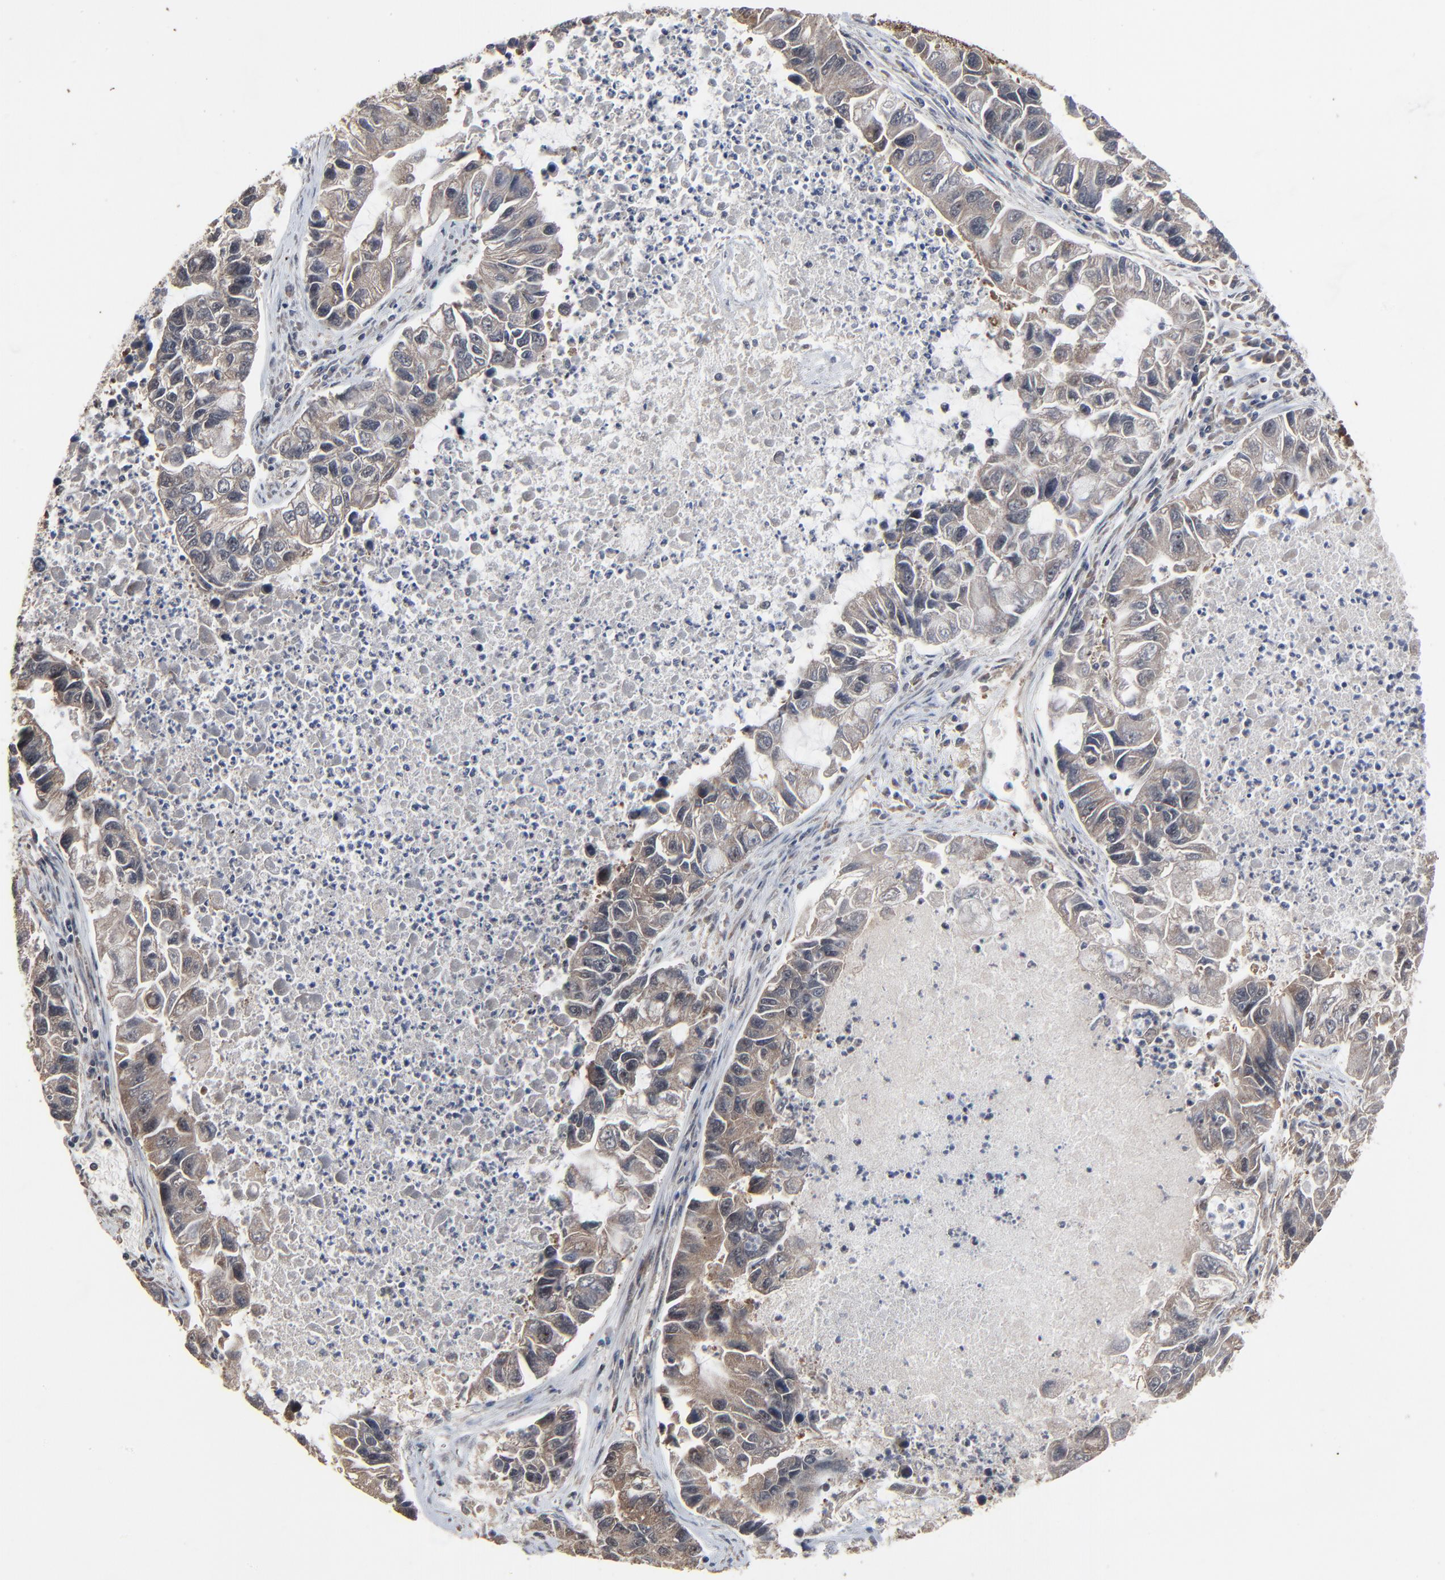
{"staining": {"intensity": "weak", "quantity": "25%-75%", "location": "cytoplasmic/membranous"}, "tissue": "lung cancer", "cell_type": "Tumor cells", "image_type": "cancer", "snomed": [{"axis": "morphology", "description": "Adenocarcinoma, NOS"}, {"axis": "topography", "description": "Lung"}], "caption": "Immunohistochemistry (IHC) (DAB (3,3'-diaminobenzidine)) staining of human lung adenocarcinoma reveals weak cytoplasmic/membranous protein expression in approximately 25%-75% of tumor cells. The protein is shown in brown color, while the nuclei are stained blue.", "gene": "RHOJ", "patient": {"sex": "female", "age": 51}}